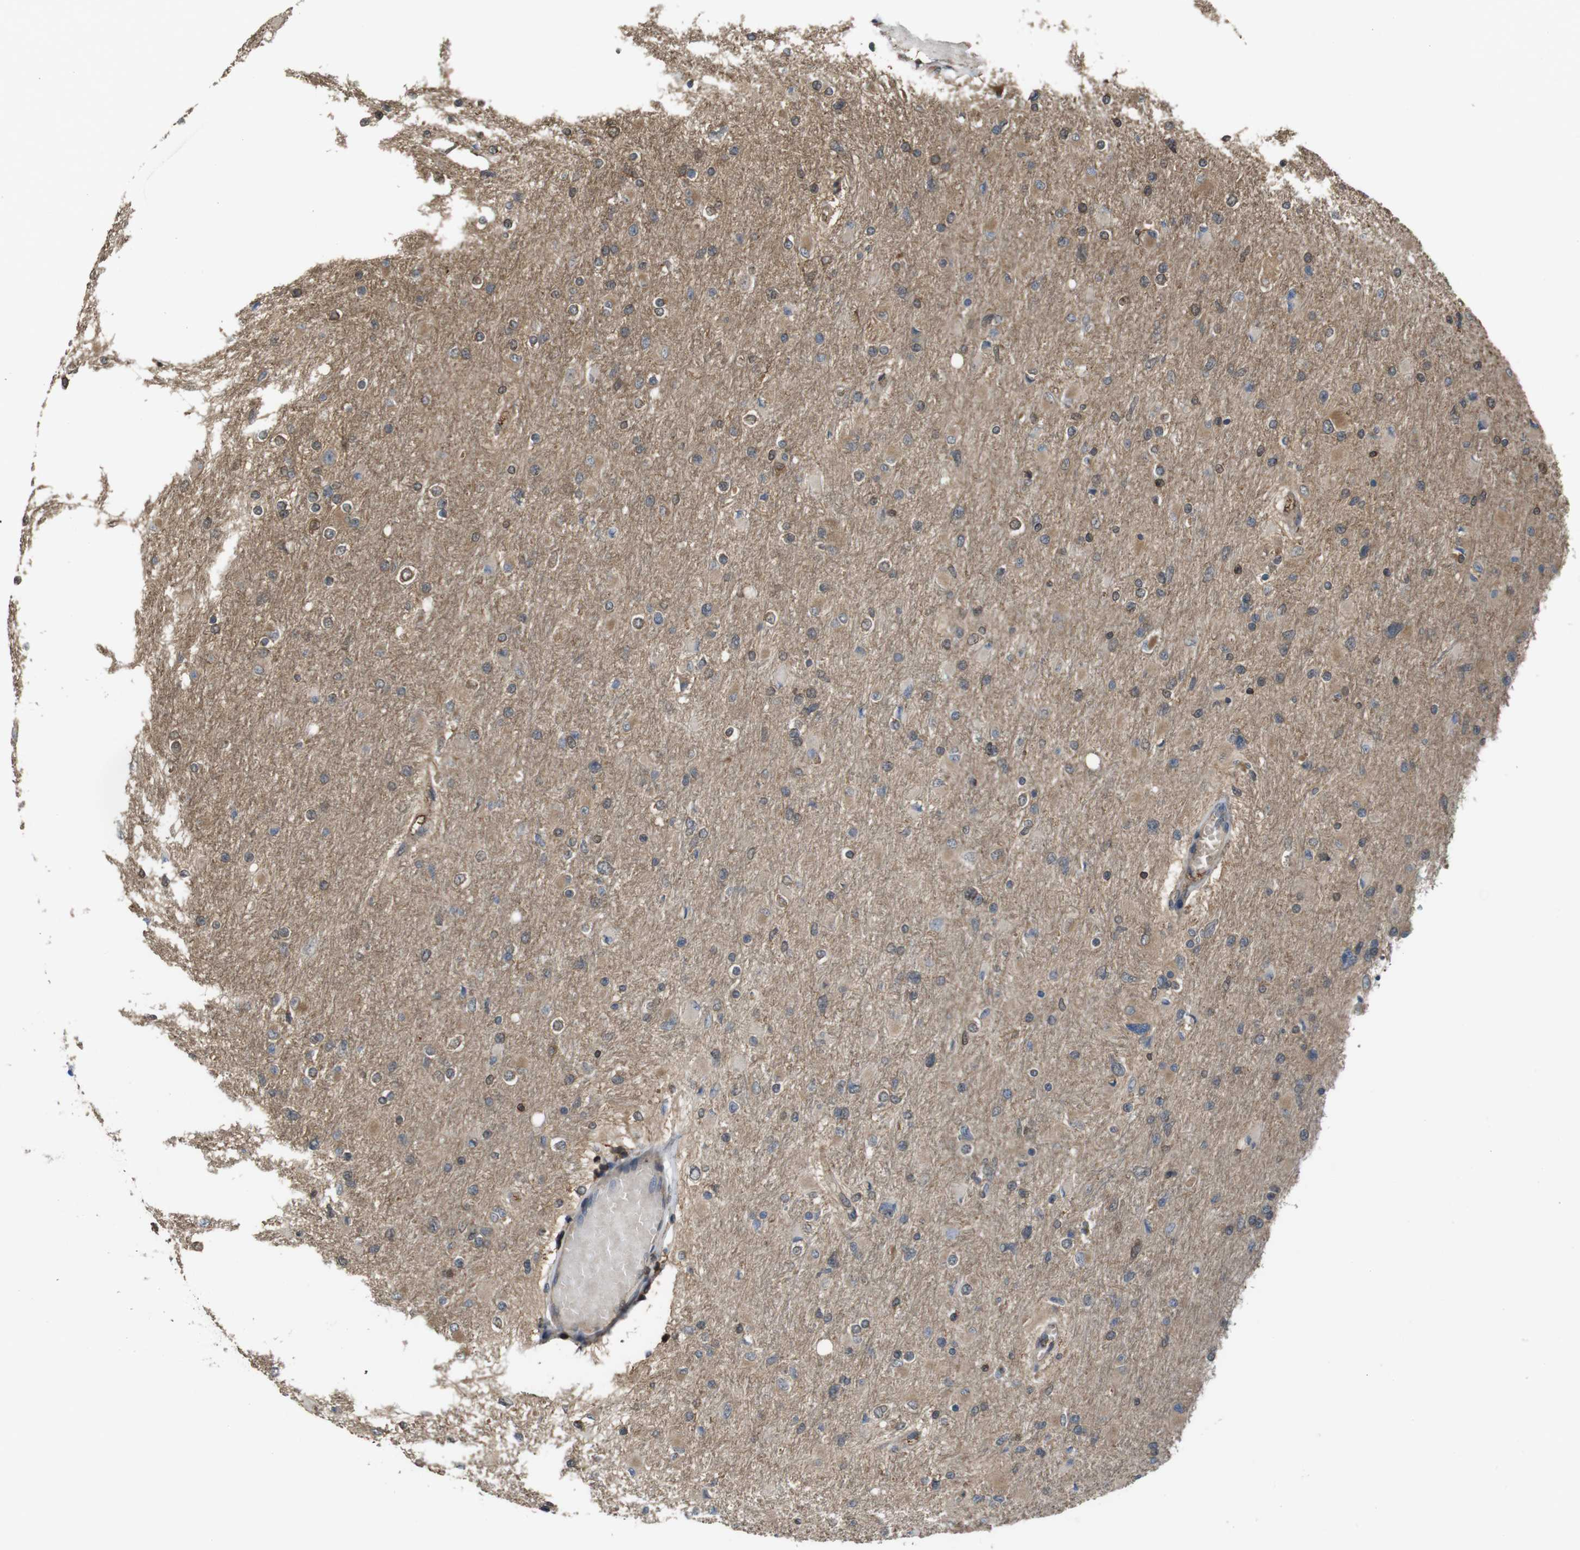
{"staining": {"intensity": "weak", "quantity": "25%-75%", "location": "nuclear"}, "tissue": "glioma", "cell_type": "Tumor cells", "image_type": "cancer", "snomed": [{"axis": "morphology", "description": "Glioma, malignant, High grade"}, {"axis": "topography", "description": "Cerebral cortex"}], "caption": "A brown stain highlights weak nuclear staining of a protein in malignant glioma (high-grade) tumor cells.", "gene": "ARHGDIA", "patient": {"sex": "female", "age": 36}}